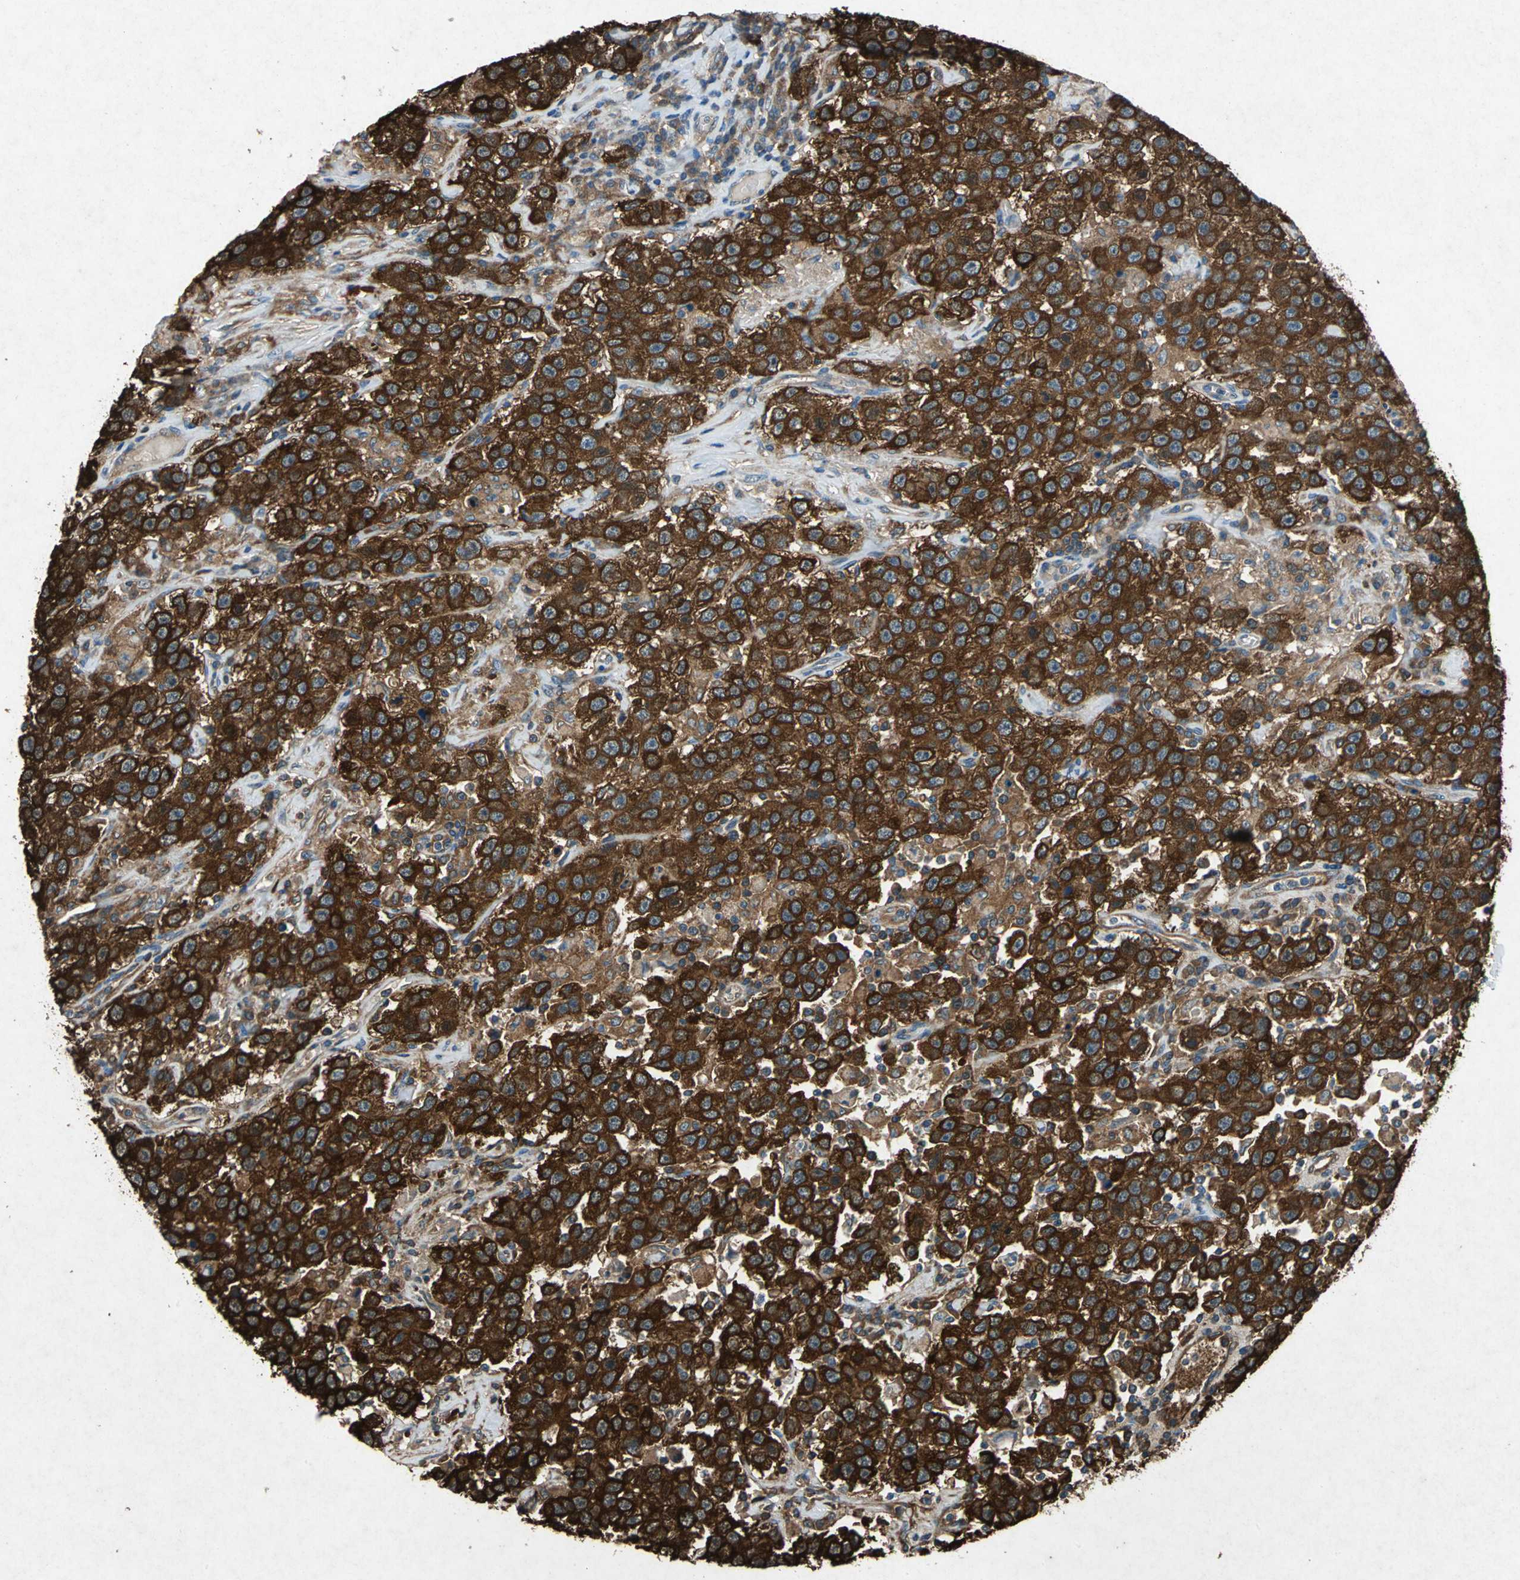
{"staining": {"intensity": "strong", "quantity": ">75%", "location": "cytoplasmic/membranous"}, "tissue": "testis cancer", "cell_type": "Tumor cells", "image_type": "cancer", "snomed": [{"axis": "morphology", "description": "Seminoma, NOS"}, {"axis": "topography", "description": "Testis"}], "caption": "Strong cytoplasmic/membranous protein expression is present in about >75% of tumor cells in testis seminoma.", "gene": "HSP90AB1", "patient": {"sex": "male", "age": 41}}